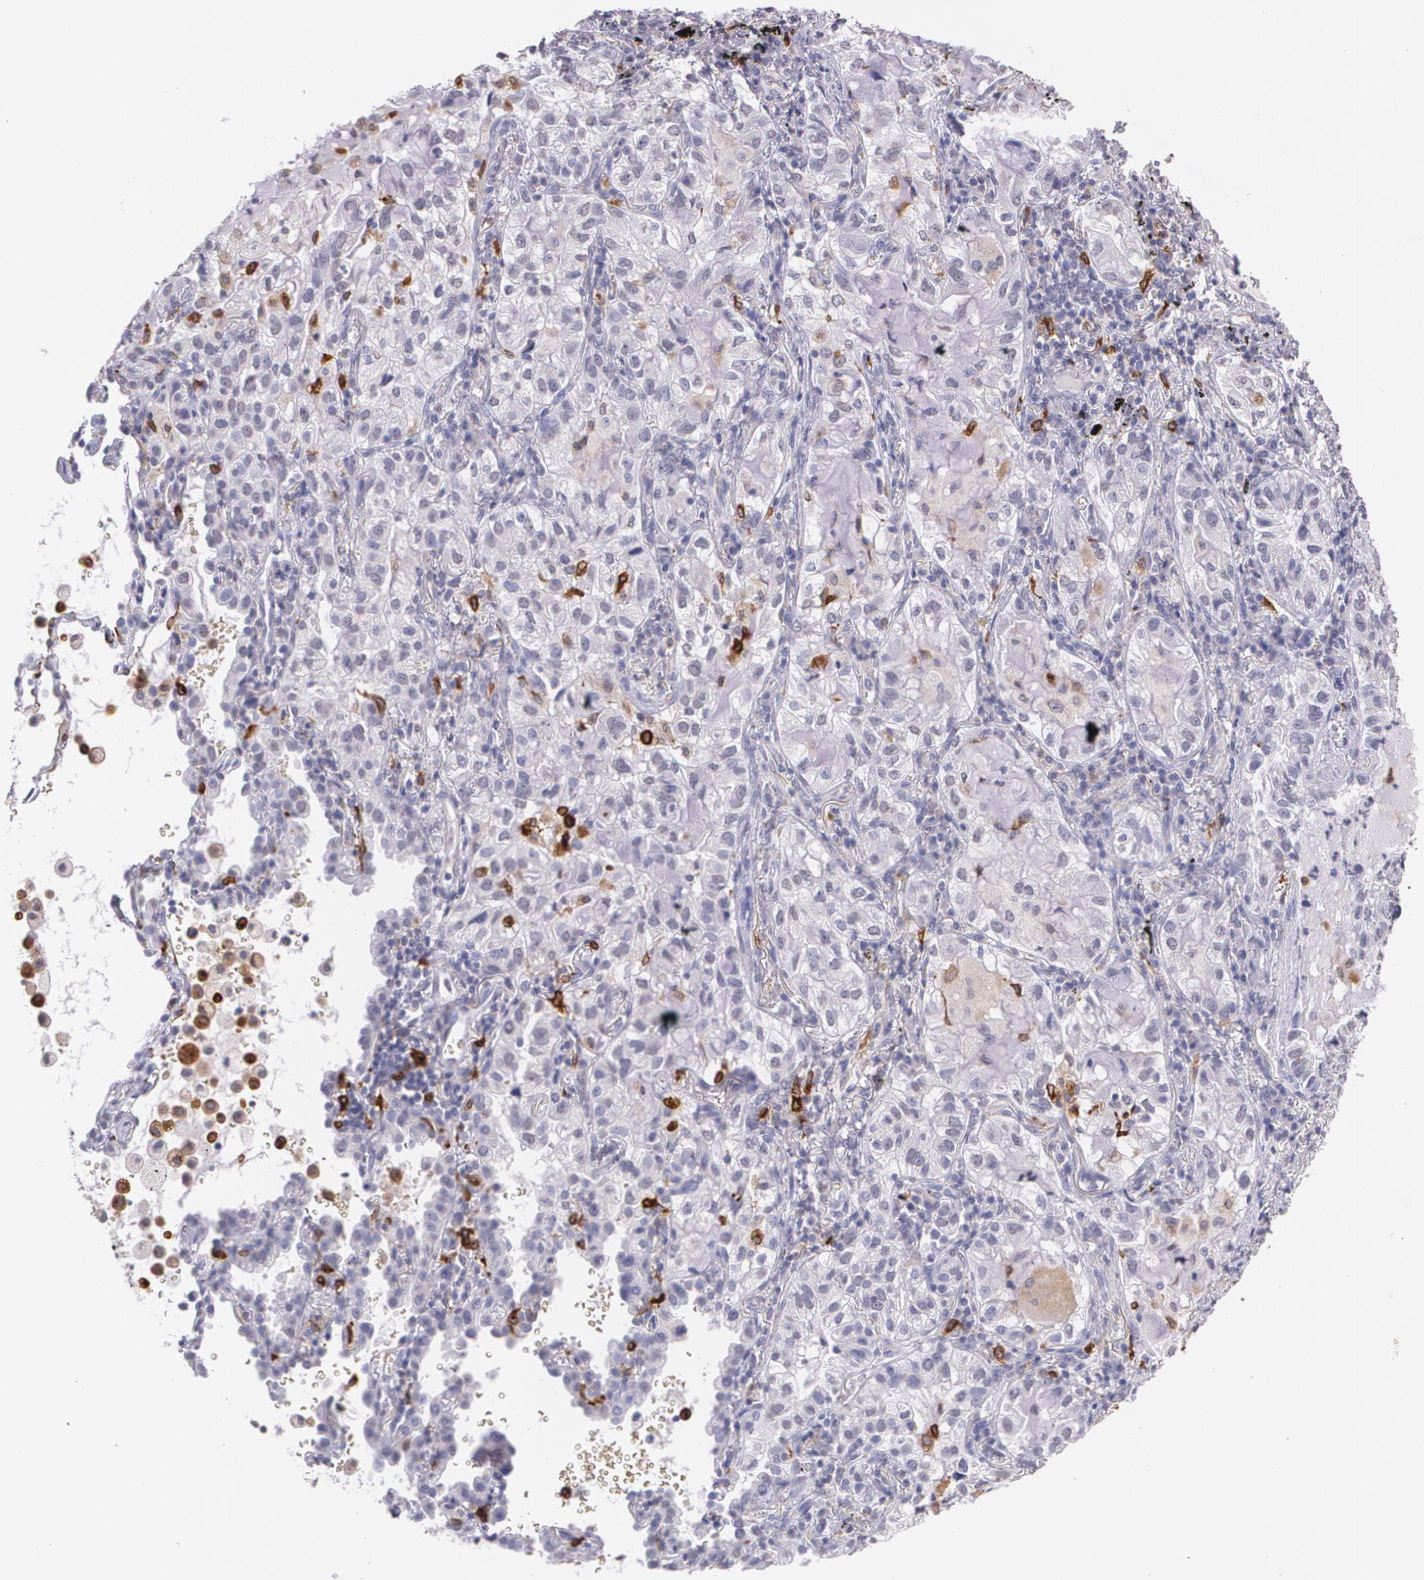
{"staining": {"intensity": "negative", "quantity": "none", "location": "none"}, "tissue": "lung cancer", "cell_type": "Tumor cells", "image_type": "cancer", "snomed": [{"axis": "morphology", "description": "Adenocarcinoma, NOS"}, {"axis": "topography", "description": "Lung"}], "caption": "Tumor cells show no significant protein staining in lung adenocarcinoma.", "gene": "RTN1", "patient": {"sex": "female", "age": 50}}